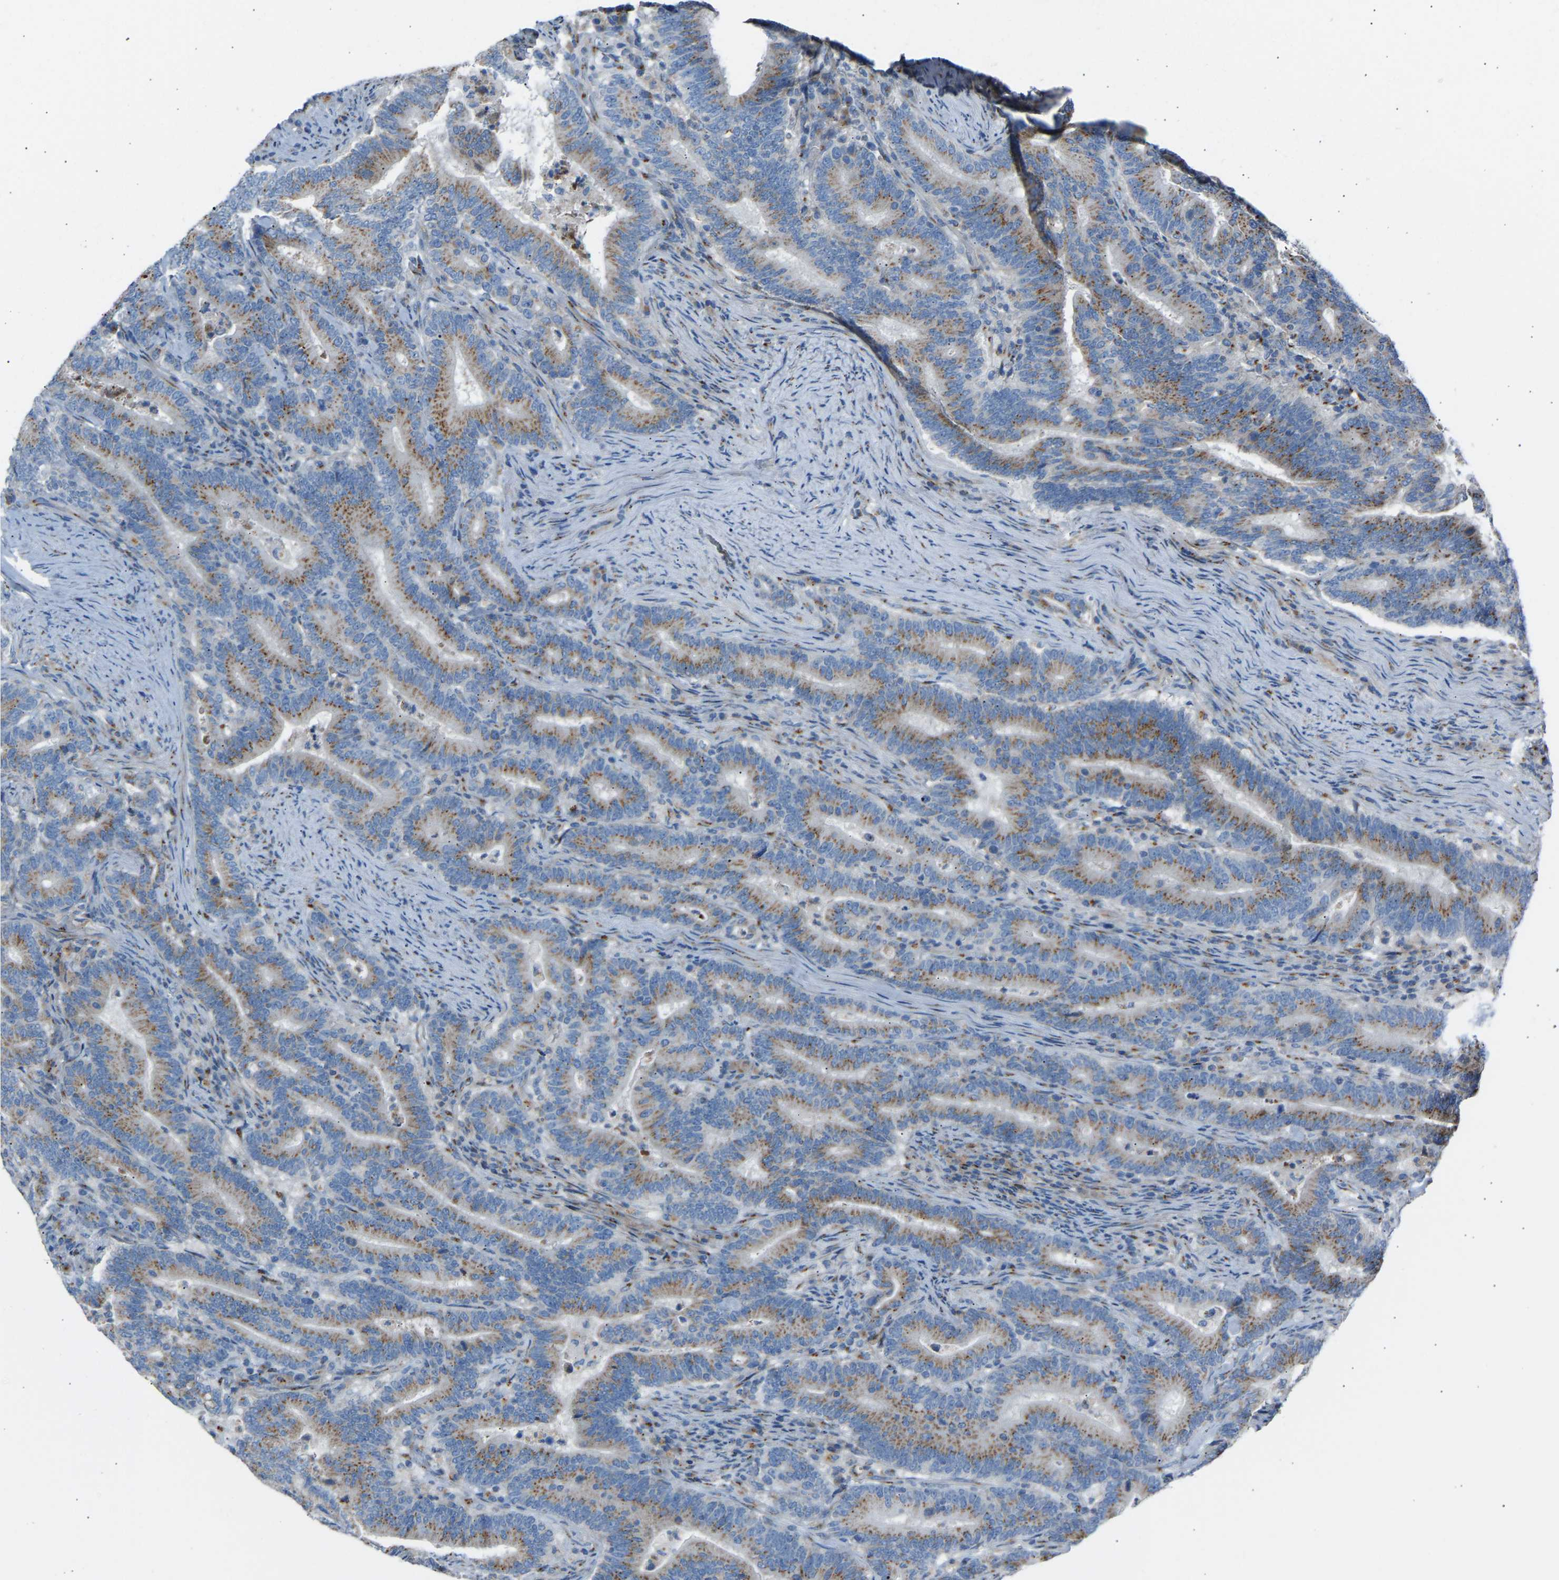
{"staining": {"intensity": "moderate", "quantity": ">75%", "location": "cytoplasmic/membranous"}, "tissue": "colorectal cancer", "cell_type": "Tumor cells", "image_type": "cancer", "snomed": [{"axis": "morphology", "description": "Adenocarcinoma, NOS"}, {"axis": "topography", "description": "Colon"}], "caption": "A high-resolution histopathology image shows immunohistochemistry (IHC) staining of colorectal adenocarcinoma, which demonstrates moderate cytoplasmic/membranous positivity in approximately >75% of tumor cells. Immunohistochemistry (ihc) stains the protein of interest in brown and the nuclei are stained blue.", "gene": "CYREN", "patient": {"sex": "female", "age": 66}}